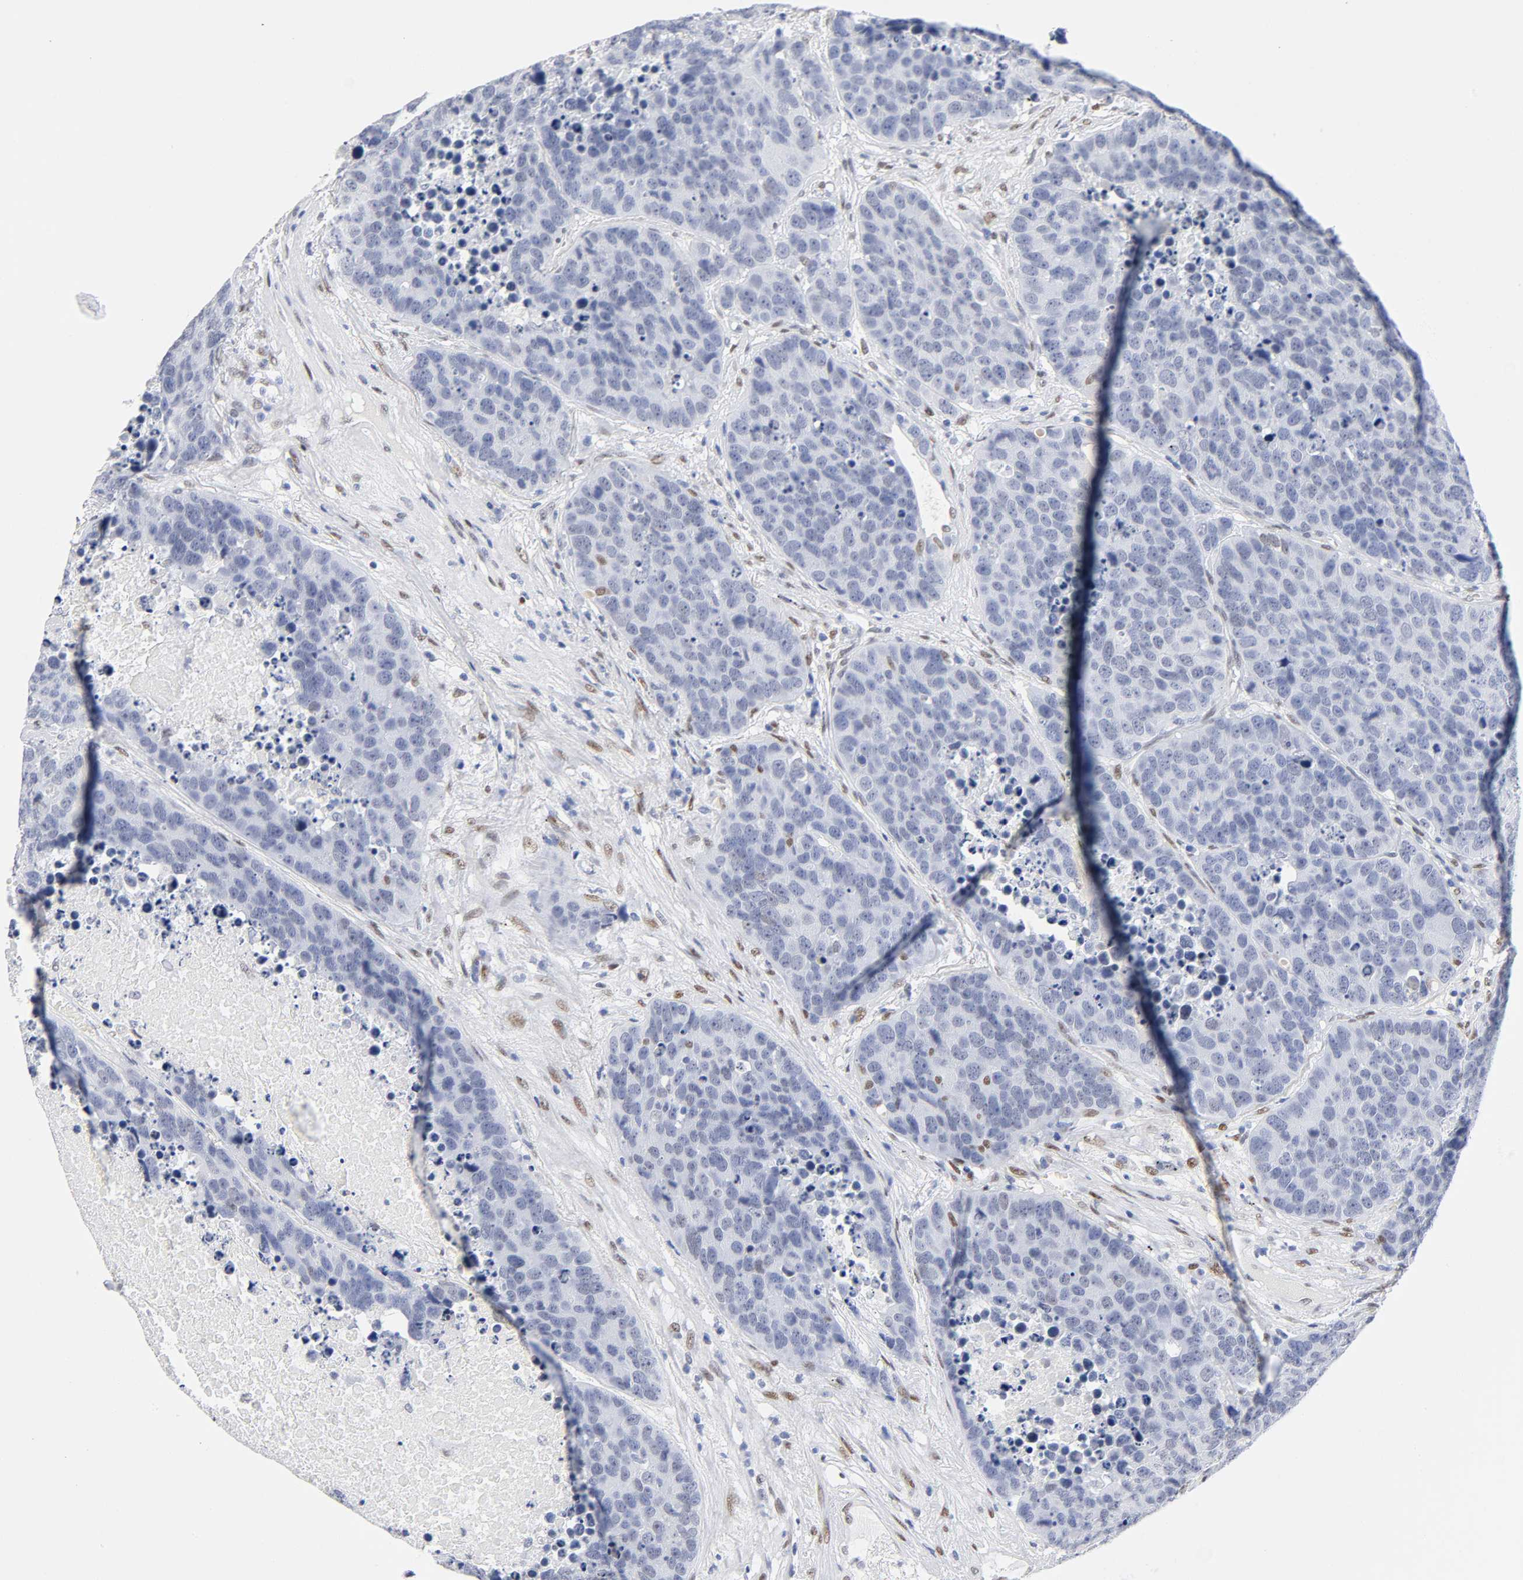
{"staining": {"intensity": "negative", "quantity": "none", "location": "none"}, "tissue": "carcinoid", "cell_type": "Tumor cells", "image_type": "cancer", "snomed": [{"axis": "morphology", "description": "Carcinoid, malignant, NOS"}, {"axis": "topography", "description": "Lung"}], "caption": "High magnification brightfield microscopy of malignant carcinoid stained with DAB (brown) and counterstained with hematoxylin (blue): tumor cells show no significant expression. (Stains: DAB immunohistochemistry with hematoxylin counter stain, Microscopy: brightfield microscopy at high magnification).", "gene": "NFIC", "patient": {"sex": "male", "age": 60}}